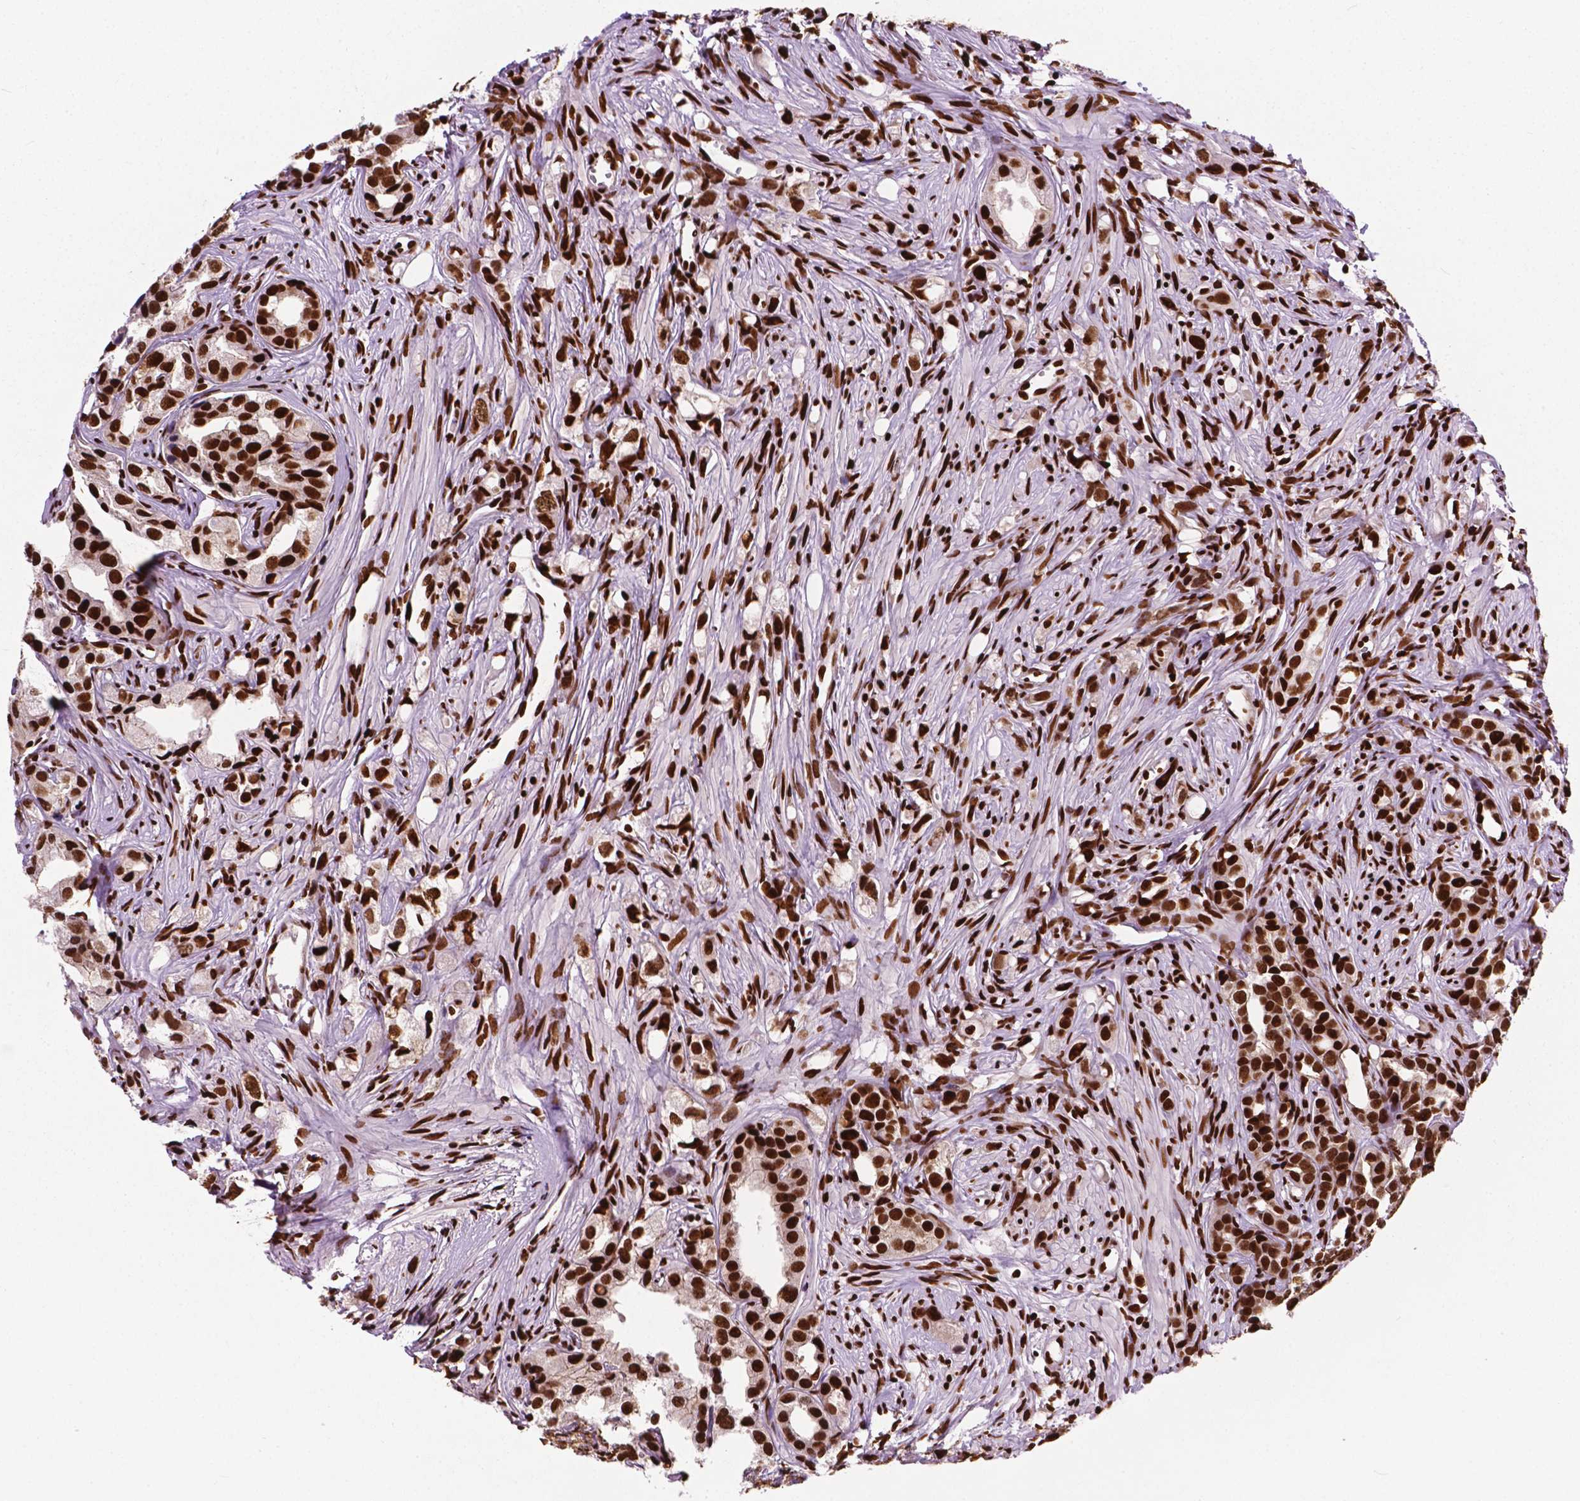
{"staining": {"intensity": "strong", "quantity": ">75%", "location": "nuclear"}, "tissue": "prostate cancer", "cell_type": "Tumor cells", "image_type": "cancer", "snomed": [{"axis": "morphology", "description": "Adenocarcinoma, High grade"}, {"axis": "topography", "description": "Prostate"}], "caption": "Prostate cancer (high-grade adenocarcinoma) stained for a protein exhibits strong nuclear positivity in tumor cells.", "gene": "SMIM5", "patient": {"sex": "male", "age": 75}}